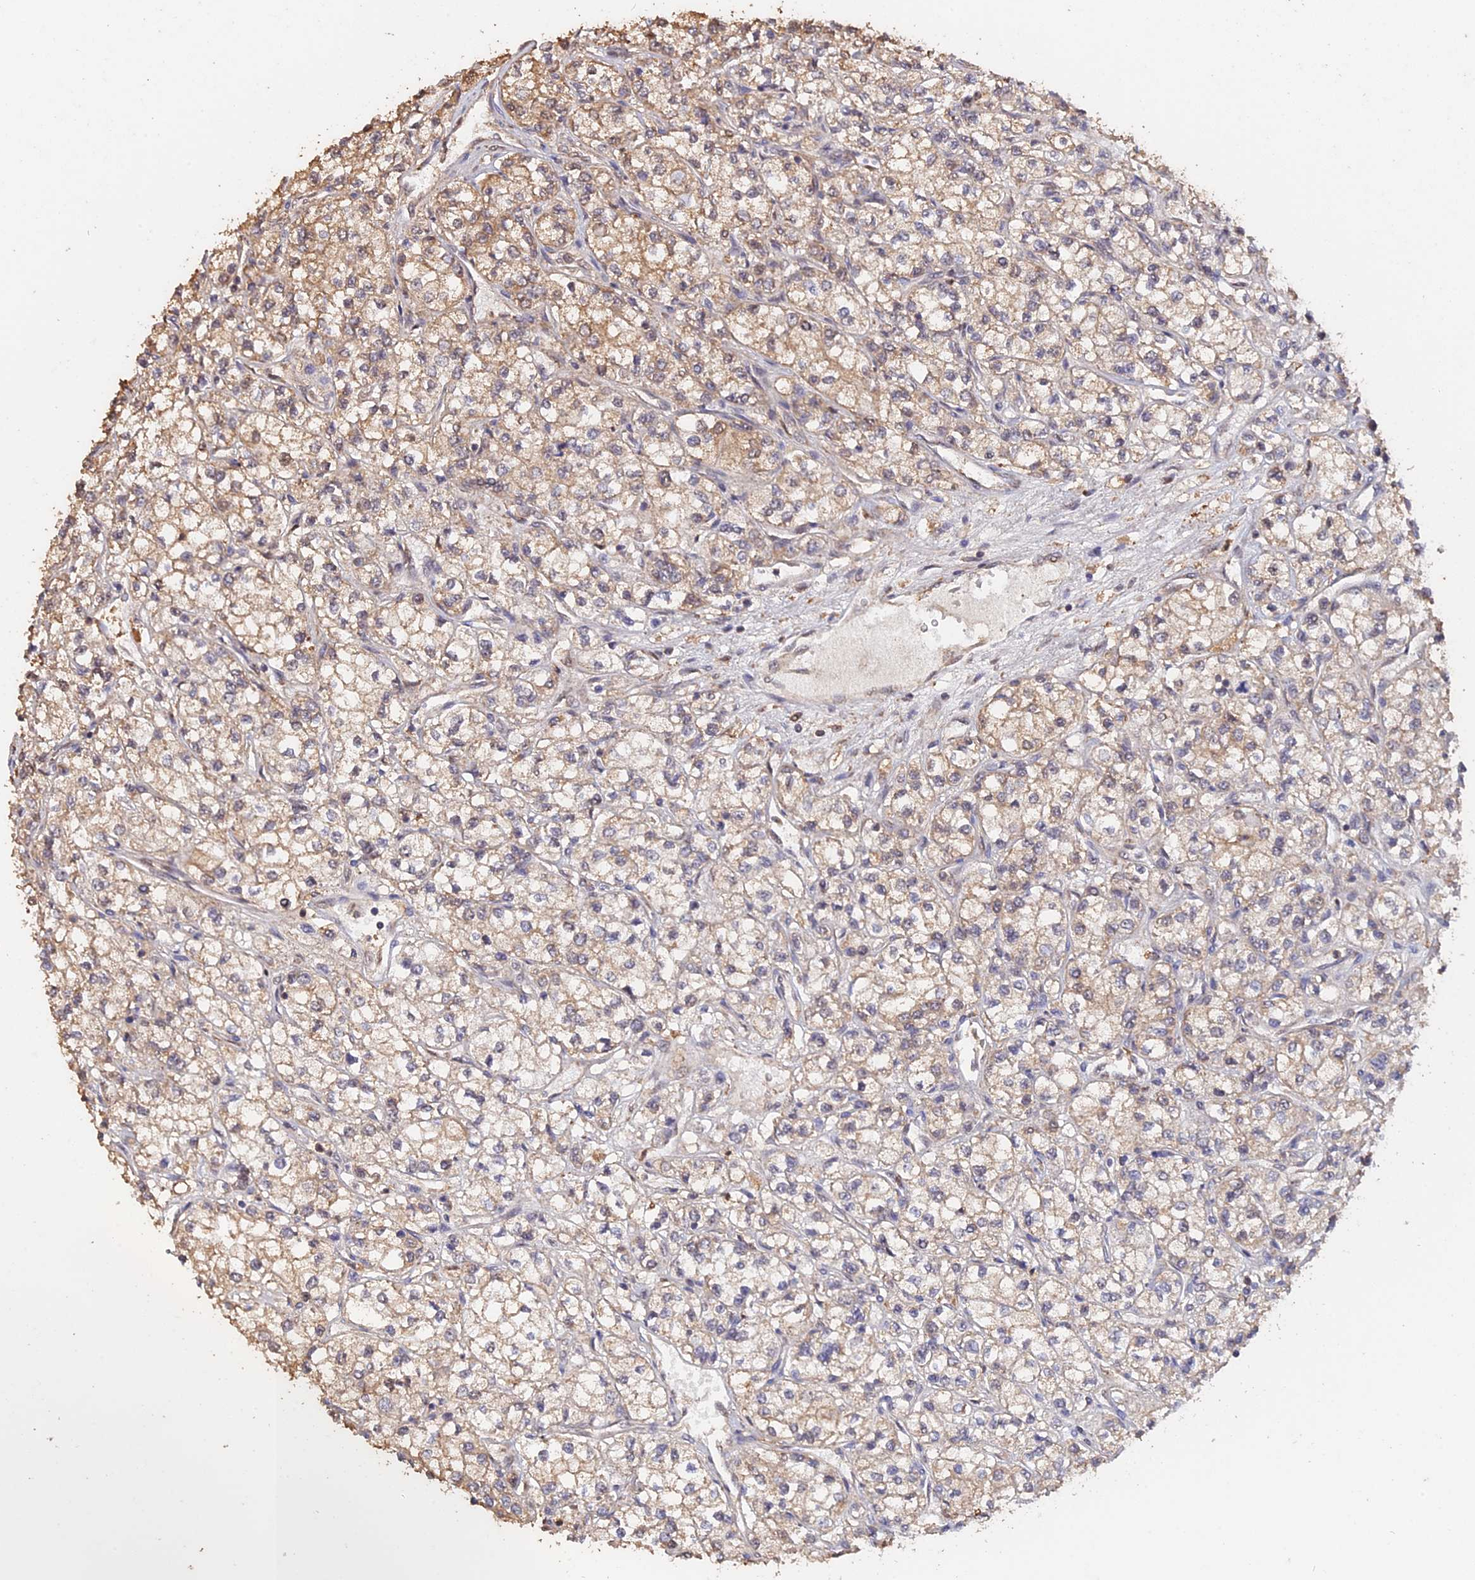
{"staining": {"intensity": "moderate", "quantity": "25%-75%", "location": "cytoplasmic/membranous"}, "tissue": "renal cancer", "cell_type": "Tumor cells", "image_type": "cancer", "snomed": [{"axis": "morphology", "description": "Adenocarcinoma, NOS"}, {"axis": "topography", "description": "Kidney"}], "caption": "Protein expression analysis of human adenocarcinoma (renal) reveals moderate cytoplasmic/membranous expression in about 25%-75% of tumor cells.", "gene": "PSMC6", "patient": {"sex": "male", "age": 80}}